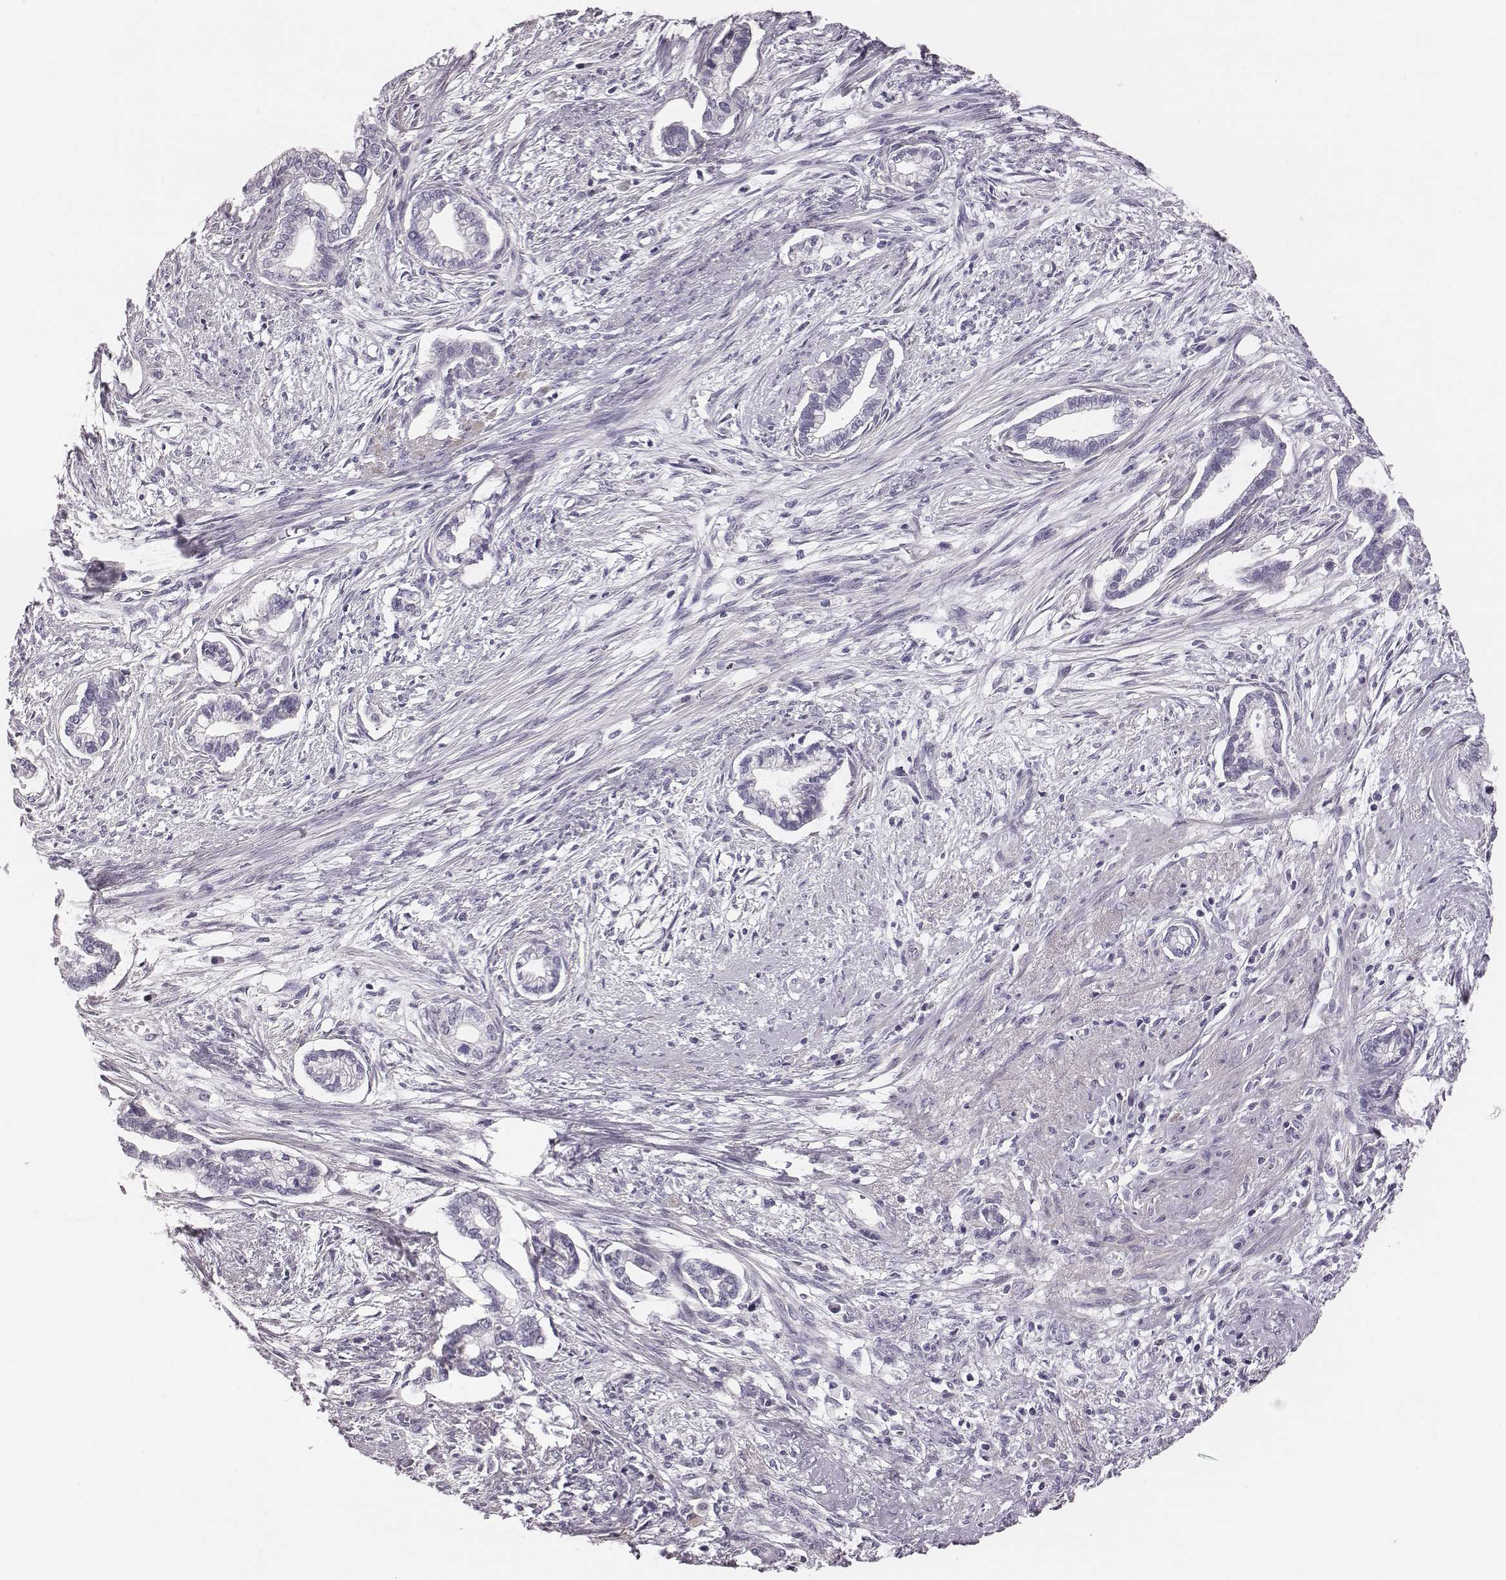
{"staining": {"intensity": "negative", "quantity": "none", "location": "none"}, "tissue": "cervical cancer", "cell_type": "Tumor cells", "image_type": "cancer", "snomed": [{"axis": "morphology", "description": "Adenocarcinoma, NOS"}, {"axis": "topography", "description": "Cervix"}], "caption": "High magnification brightfield microscopy of adenocarcinoma (cervical) stained with DAB (brown) and counterstained with hematoxylin (blue): tumor cells show no significant expression.", "gene": "CRISP1", "patient": {"sex": "female", "age": 62}}